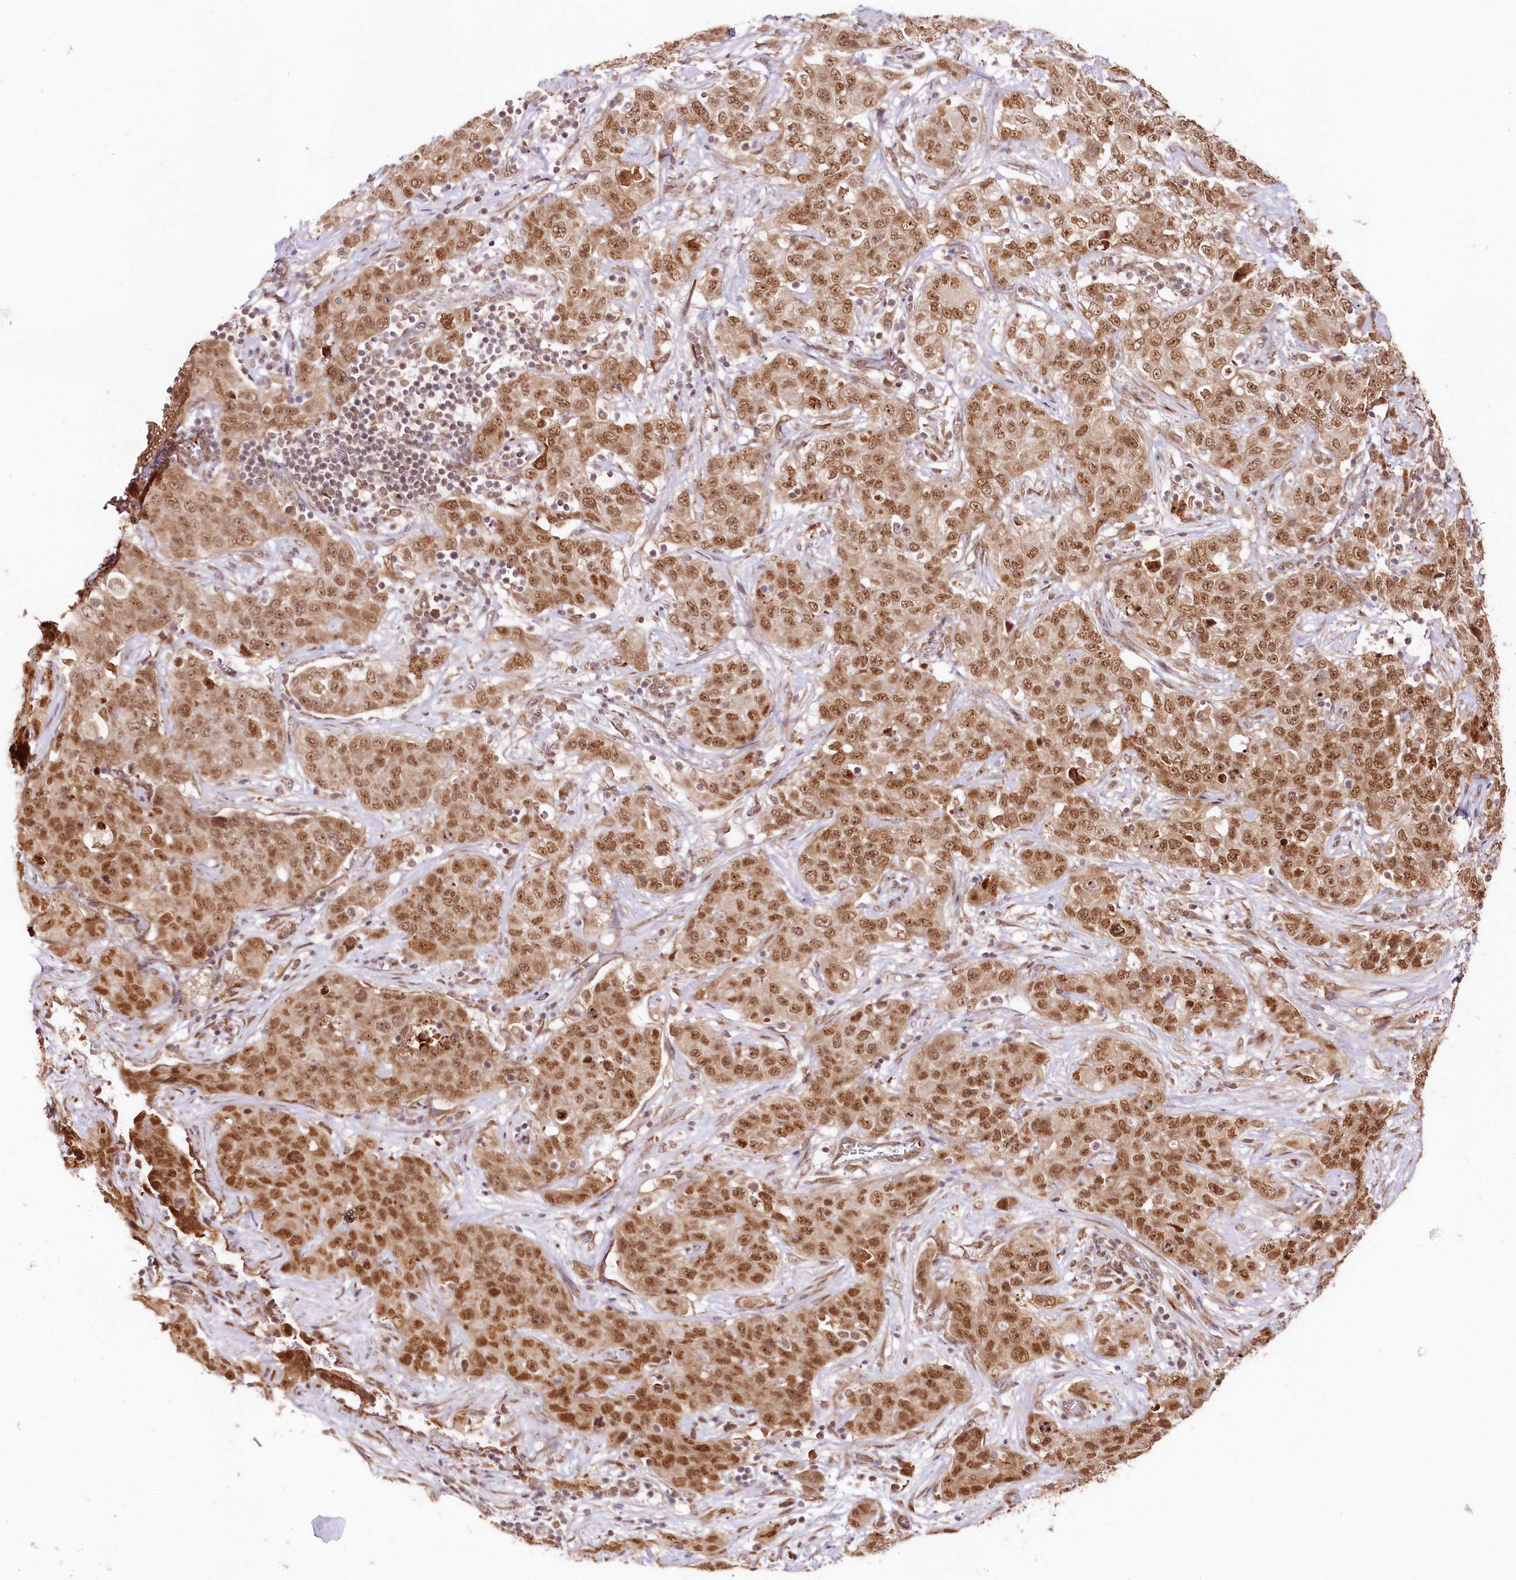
{"staining": {"intensity": "moderate", "quantity": ">75%", "location": "nuclear"}, "tissue": "stomach cancer", "cell_type": "Tumor cells", "image_type": "cancer", "snomed": [{"axis": "morphology", "description": "Normal tissue, NOS"}, {"axis": "morphology", "description": "Adenocarcinoma, NOS"}, {"axis": "topography", "description": "Lymph node"}, {"axis": "topography", "description": "Stomach"}], "caption": "Immunohistochemical staining of human stomach cancer (adenocarcinoma) exhibits medium levels of moderate nuclear protein staining in approximately >75% of tumor cells.", "gene": "ENSG00000144785", "patient": {"sex": "male", "age": 48}}